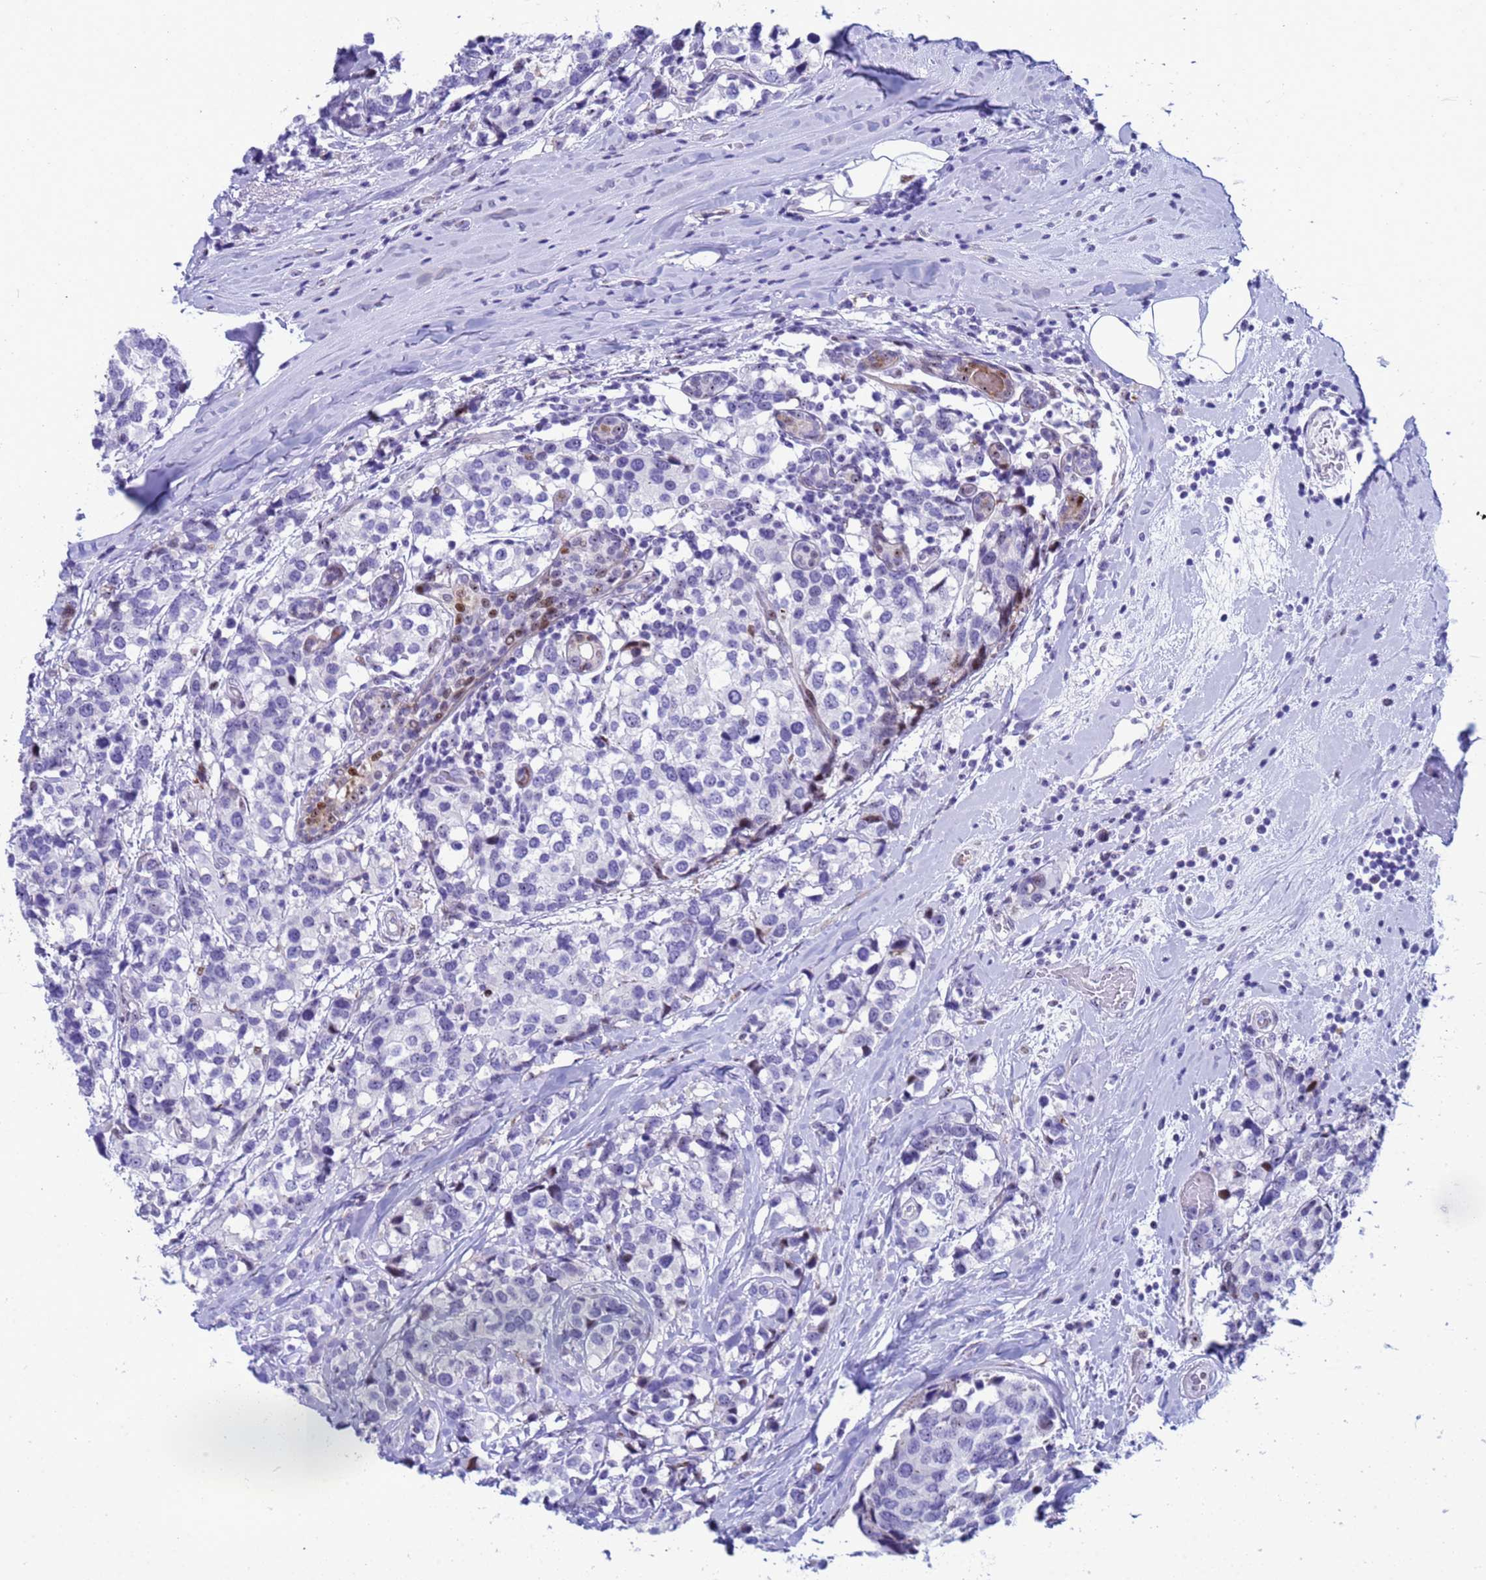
{"staining": {"intensity": "negative", "quantity": "none", "location": "none"}, "tissue": "breast cancer", "cell_type": "Tumor cells", "image_type": "cancer", "snomed": [{"axis": "morphology", "description": "Lobular carcinoma"}, {"axis": "topography", "description": "Breast"}], "caption": "Tumor cells show no significant protein staining in breast cancer (lobular carcinoma).", "gene": "POP5", "patient": {"sex": "female", "age": 59}}